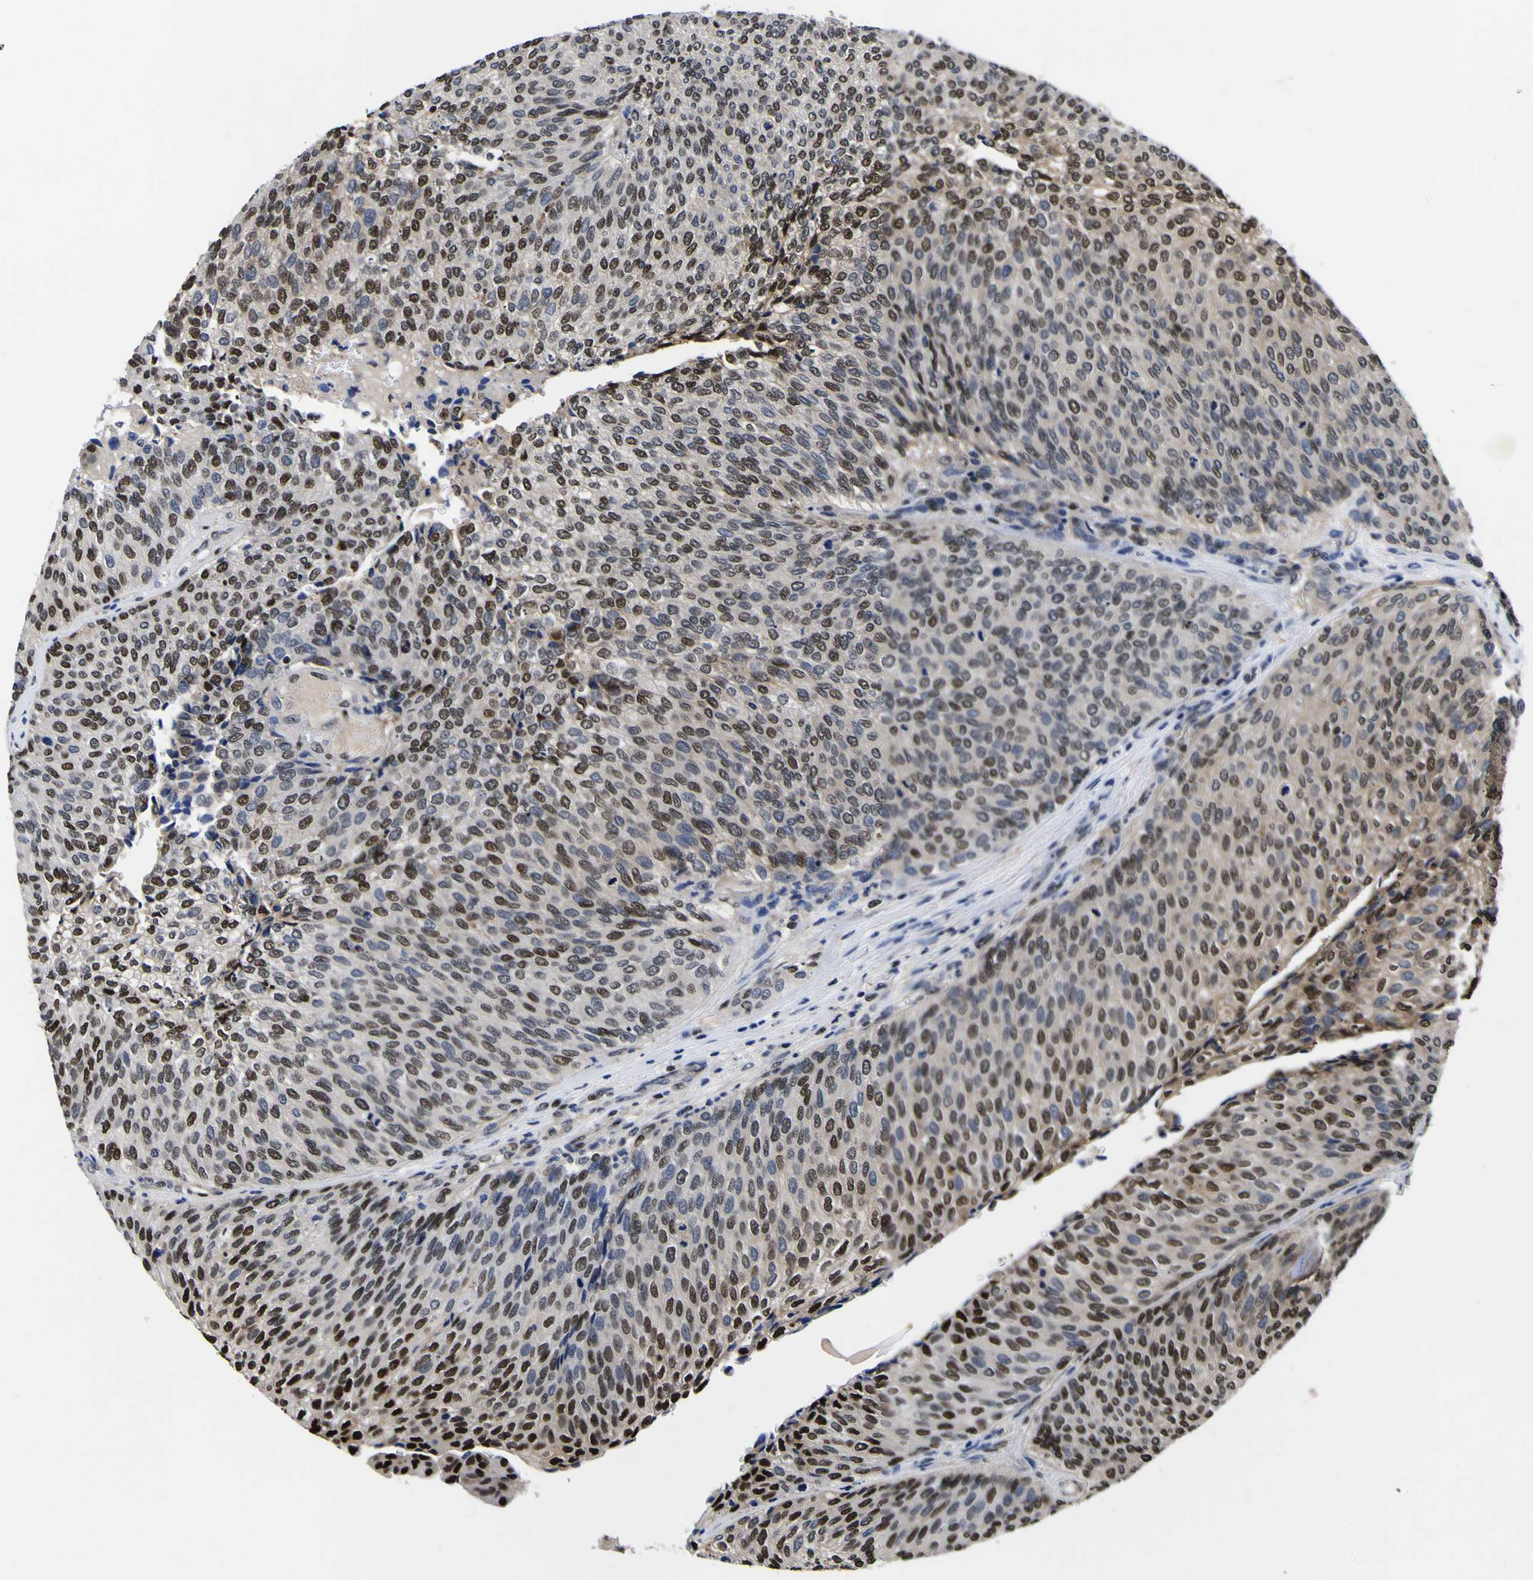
{"staining": {"intensity": "strong", "quantity": "25%-75%", "location": "cytoplasmic/membranous,nuclear"}, "tissue": "urothelial cancer", "cell_type": "Tumor cells", "image_type": "cancer", "snomed": [{"axis": "morphology", "description": "Urothelial carcinoma, Low grade"}, {"axis": "topography", "description": "Urinary bladder"}], "caption": "Low-grade urothelial carcinoma tissue demonstrates strong cytoplasmic/membranous and nuclear expression in approximately 25%-75% of tumor cells, visualized by immunohistochemistry.", "gene": "FAM110B", "patient": {"sex": "female", "age": 79}}